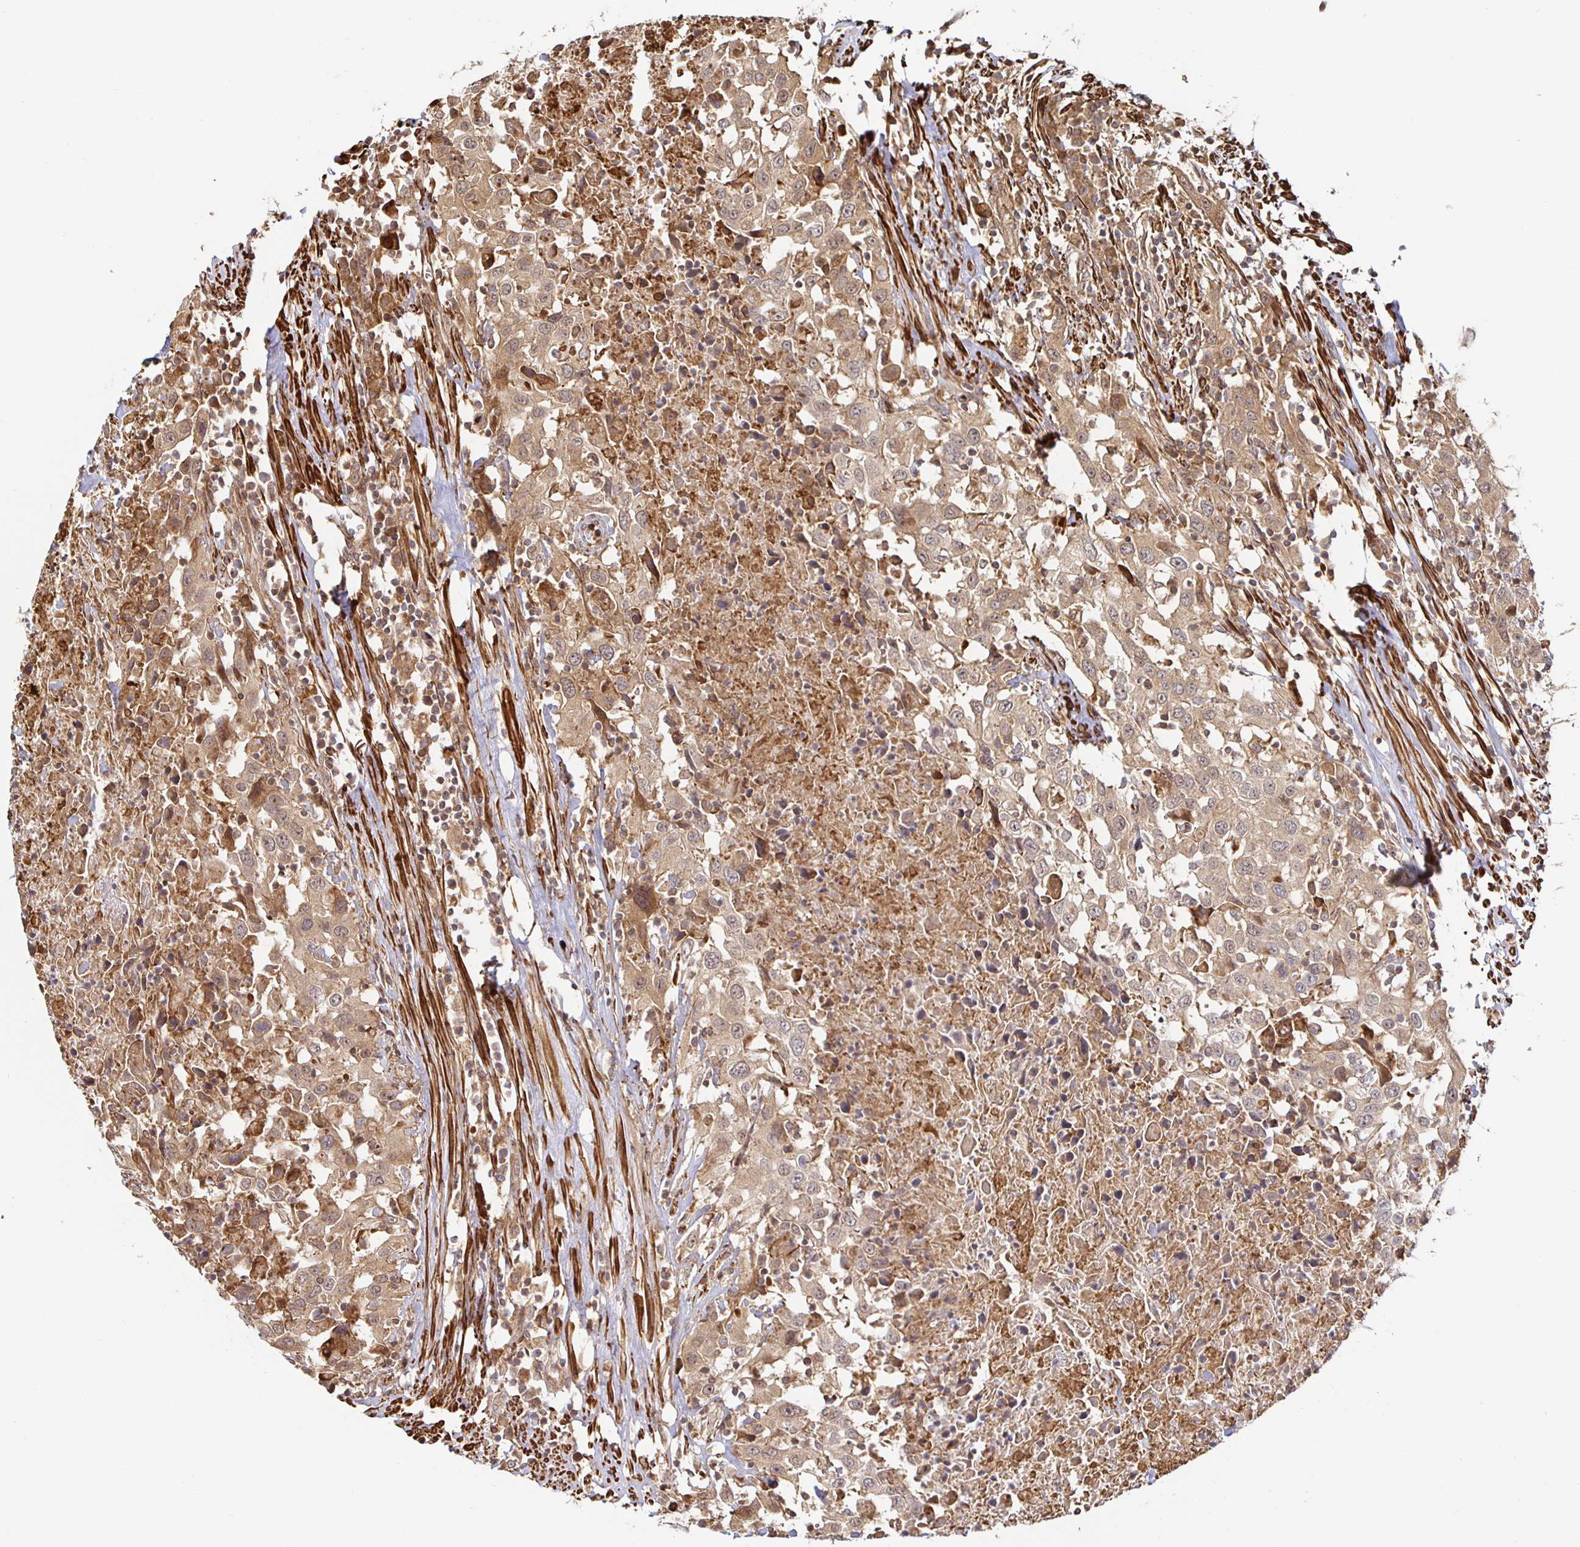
{"staining": {"intensity": "moderate", "quantity": ">75%", "location": "cytoplasmic/membranous,nuclear"}, "tissue": "urothelial cancer", "cell_type": "Tumor cells", "image_type": "cancer", "snomed": [{"axis": "morphology", "description": "Urothelial carcinoma, High grade"}, {"axis": "topography", "description": "Urinary bladder"}], "caption": "This photomicrograph demonstrates immunohistochemistry (IHC) staining of human urothelial carcinoma (high-grade), with medium moderate cytoplasmic/membranous and nuclear expression in about >75% of tumor cells.", "gene": "STRAP", "patient": {"sex": "male", "age": 61}}